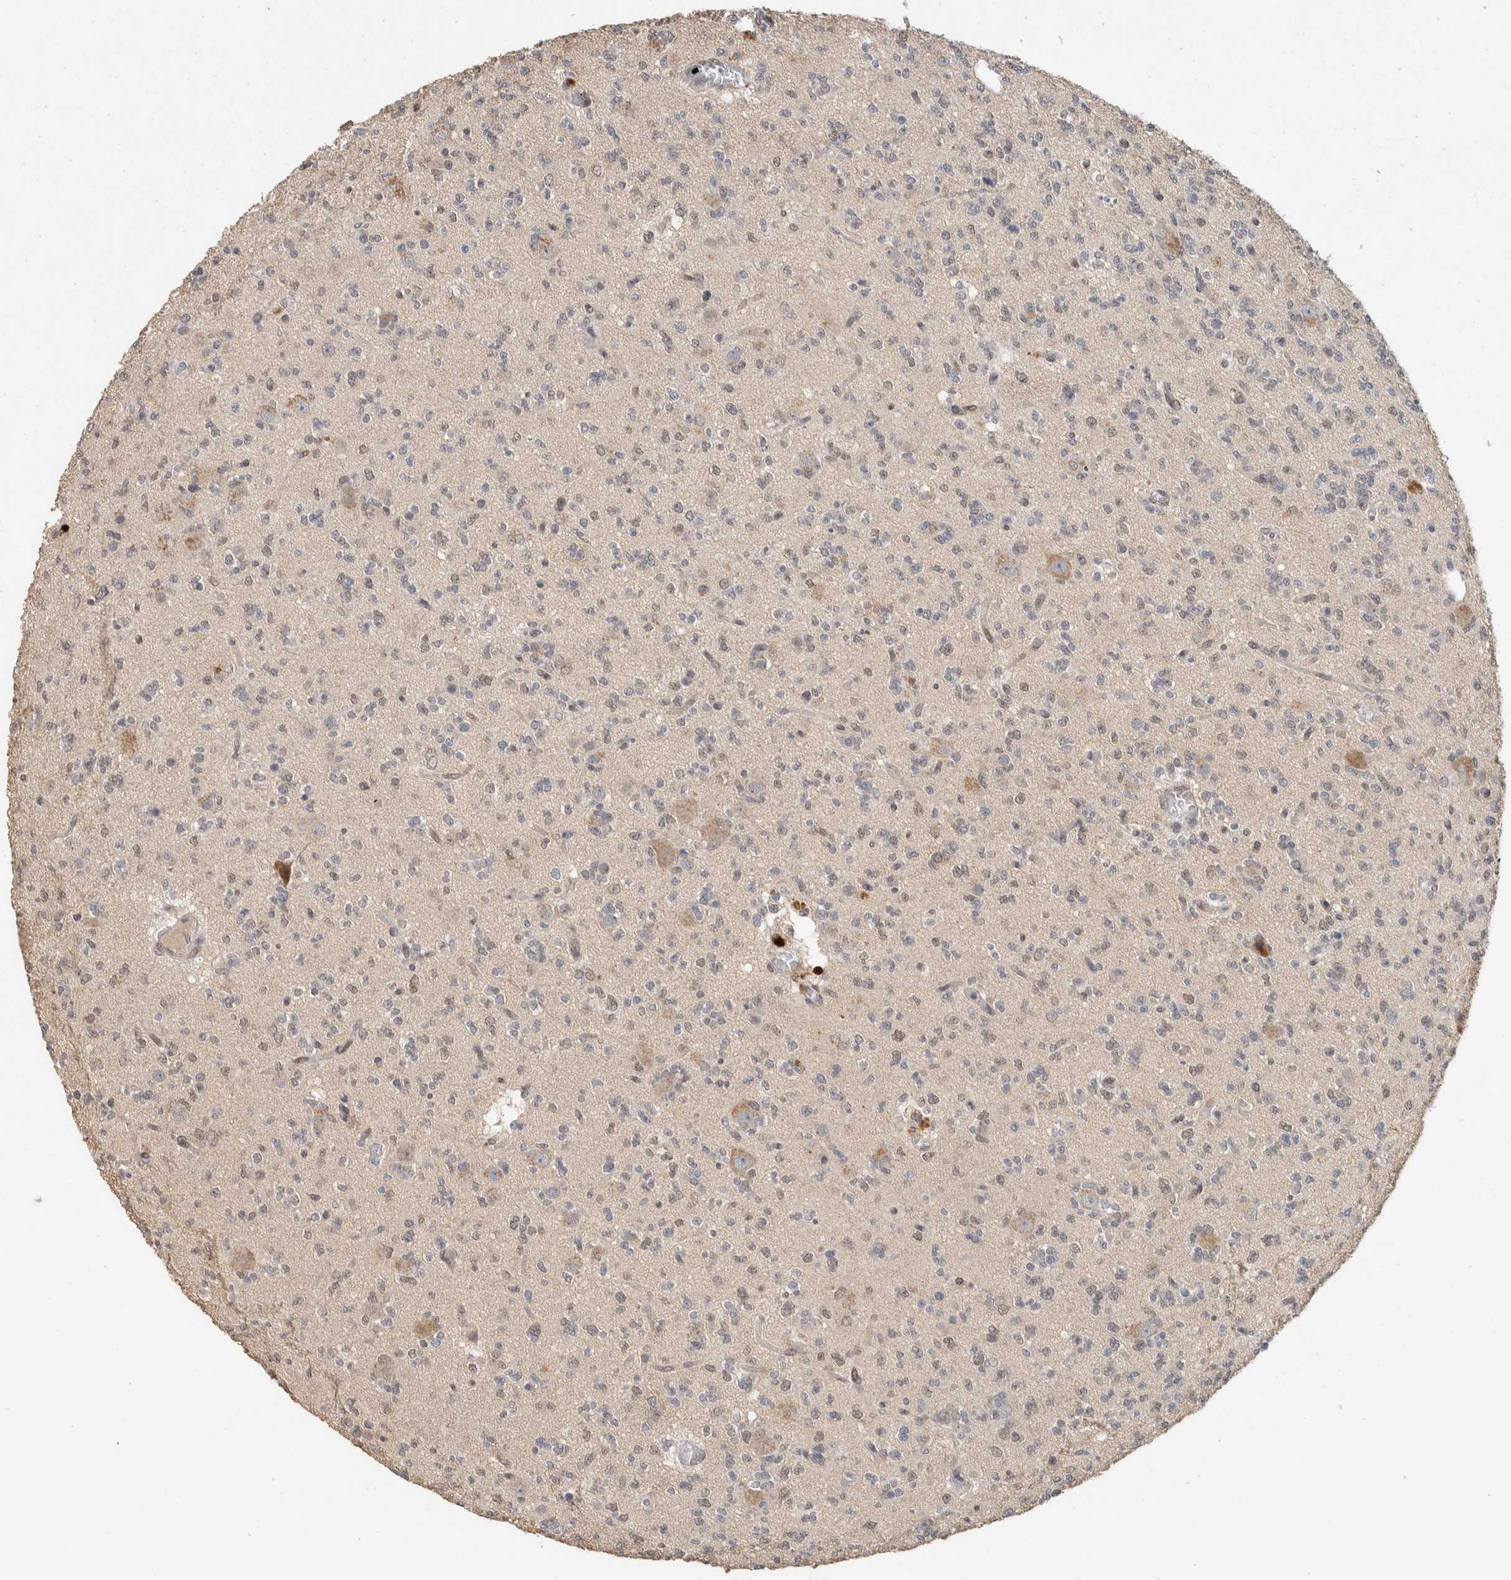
{"staining": {"intensity": "negative", "quantity": "none", "location": "none"}, "tissue": "glioma", "cell_type": "Tumor cells", "image_type": "cancer", "snomed": [{"axis": "morphology", "description": "Glioma, malignant, Low grade"}, {"axis": "topography", "description": "Brain"}], "caption": "This photomicrograph is of malignant low-grade glioma stained with immunohistochemistry to label a protein in brown with the nuclei are counter-stained blue. There is no staining in tumor cells.", "gene": "CYSRT1", "patient": {"sex": "male", "age": 38}}